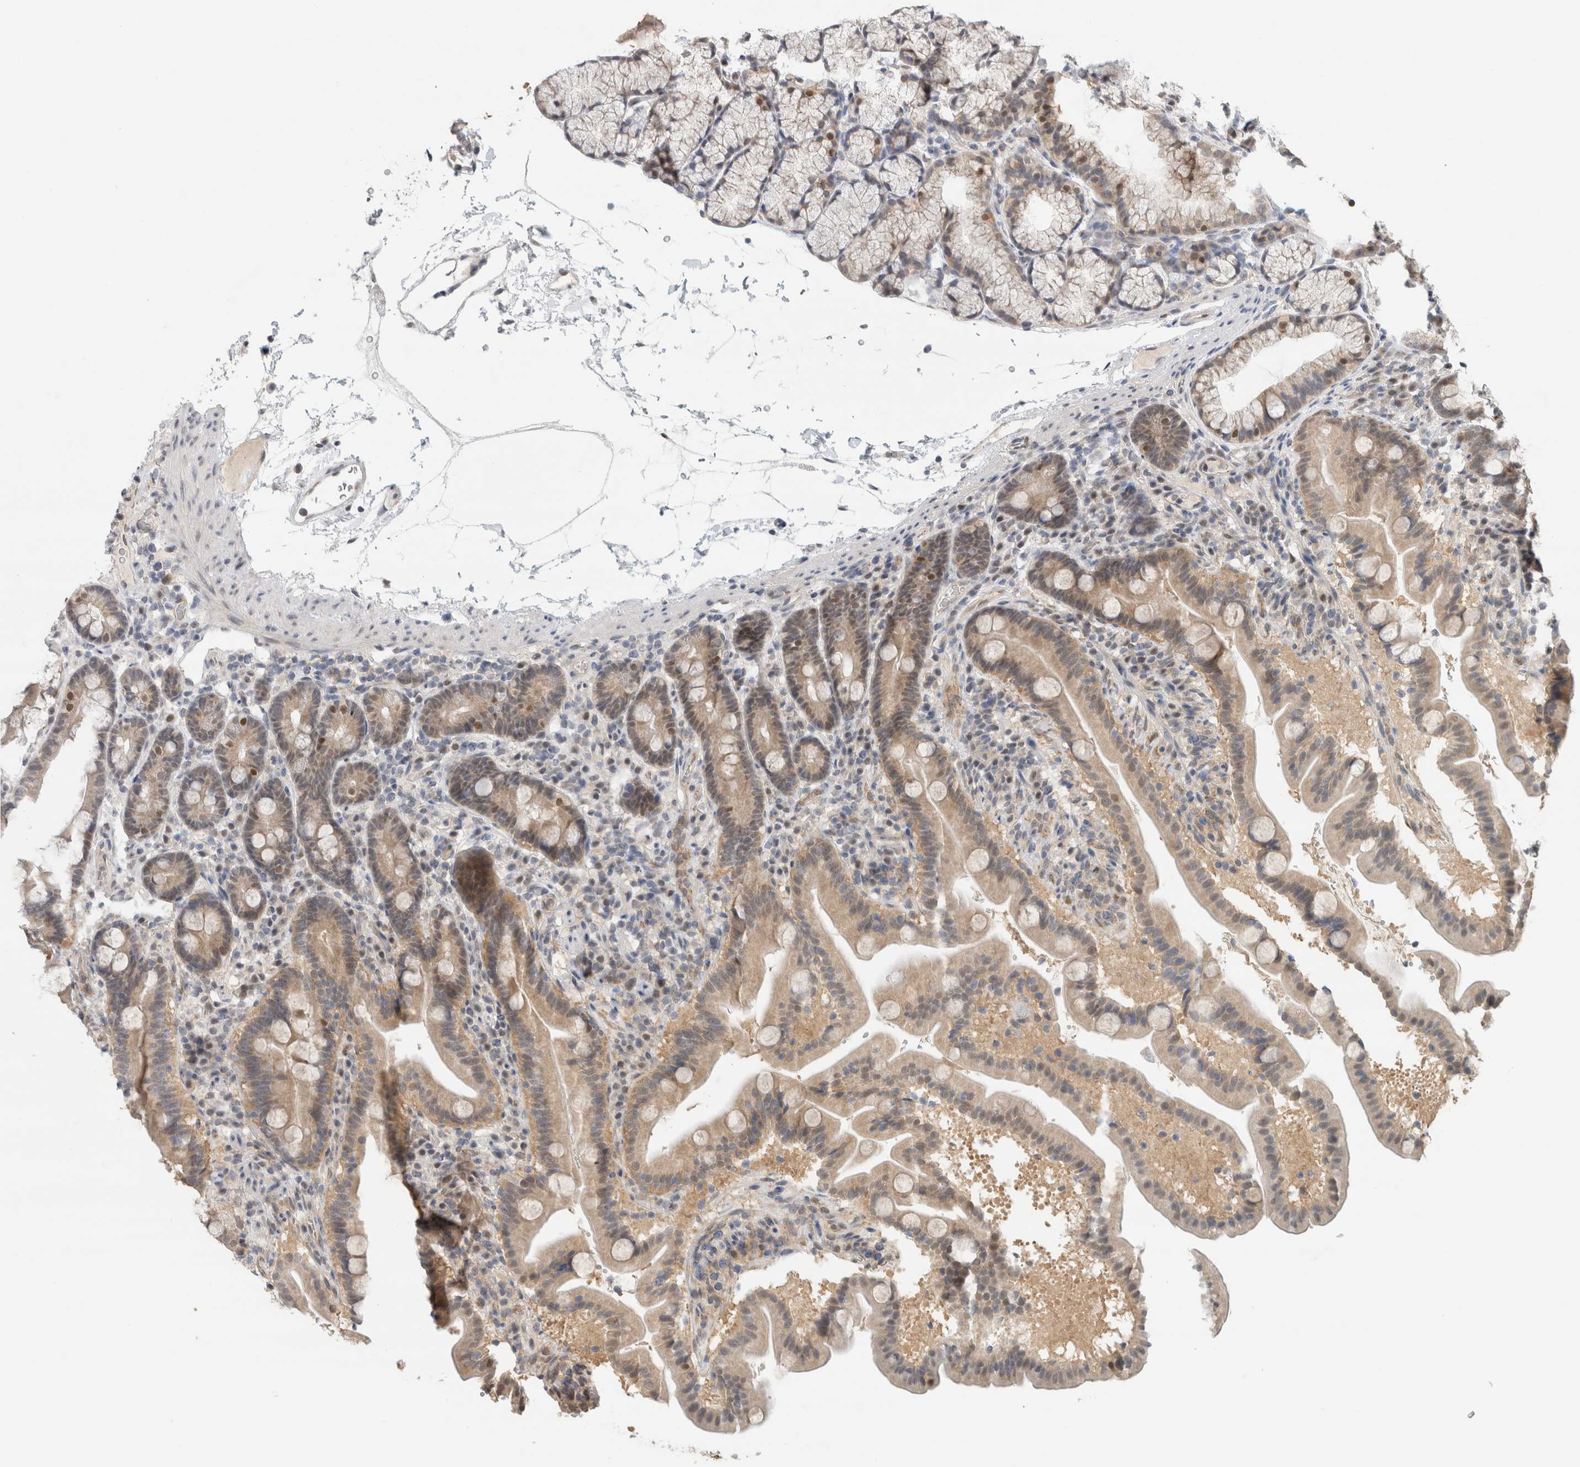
{"staining": {"intensity": "weak", "quantity": ">75%", "location": "cytoplasmic/membranous,nuclear"}, "tissue": "duodenum", "cell_type": "Glandular cells", "image_type": "normal", "snomed": [{"axis": "morphology", "description": "Normal tissue, NOS"}, {"axis": "topography", "description": "Duodenum"}], "caption": "The histopathology image demonstrates a brown stain indicating the presence of a protein in the cytoplasmic/membranous,nuclear of glandular cells in duodenum. (DAB IHC, brown staining for protein, blue staining for nuclei).", "gene": "EIF4G3", "patient": {"sex": "male", "age": 54}}